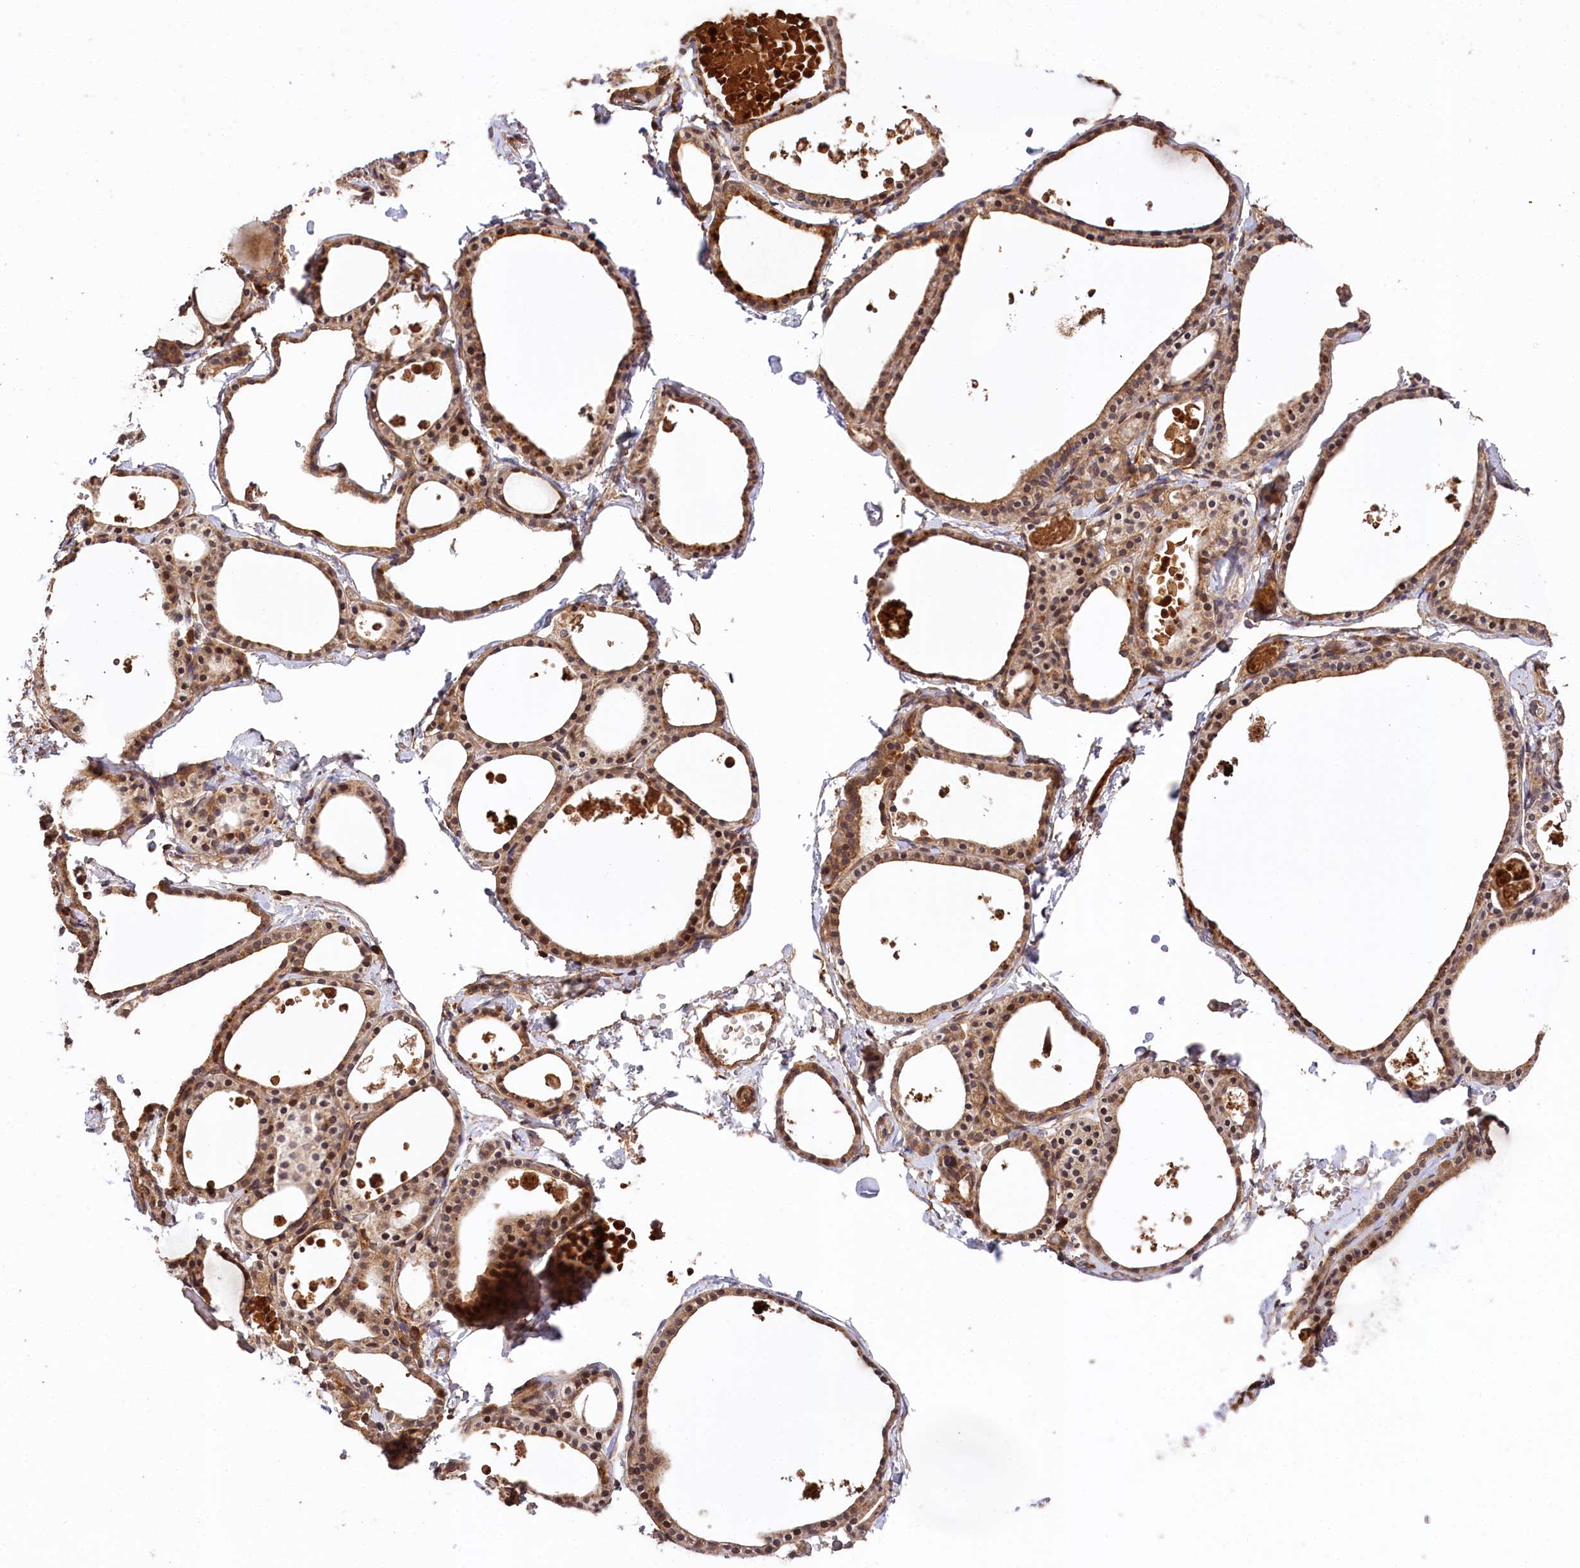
{"staining": {"intensity": "moderate", "quantity": ">75%", "location": "cytoplasmic/membranous"}, "tissue": "thyroid gland", "cell_type": "Glandular cells", "image_type": "normal", "snomed": [{"axis": "morphology", "description": "Normal tissue, NOS"}, {"axis": "topography", "description": "Thyroid gland"}], "caption": "High-power microscopy captured an immunohistochemistry micrograph of normal thyroid gland, revealing moderate cytoplasmic/membranous staining in approximately >75% of glandular cells.", "gene": "MCF2L2", "patient": {"sex": "male", "age": 56}}